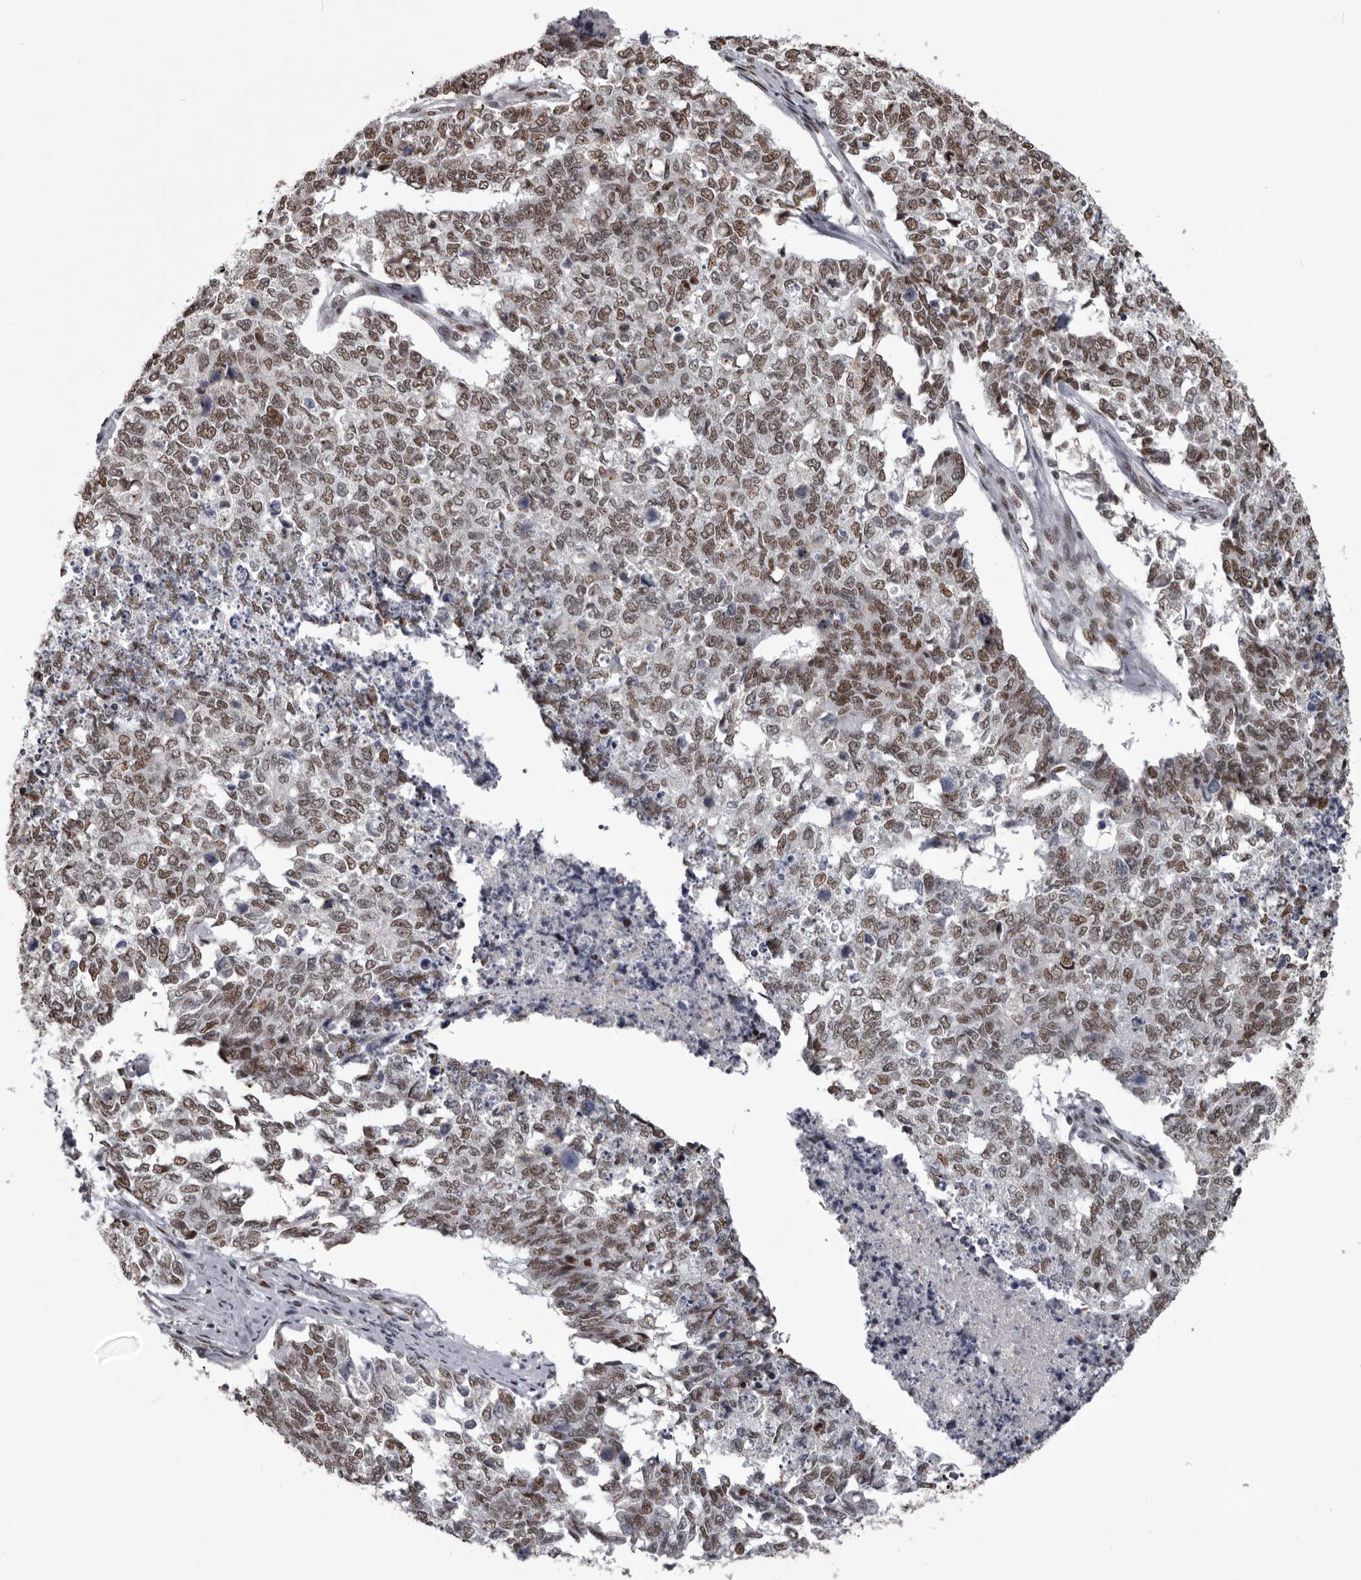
{"staining": {"intensity": "moderate", "quantity": ">75%", "location": "nuclear"}, "tissue": "cervical cancer", "cell_type": "Tumor cells", "image_type": "cancer", "snomed": [{"axis": "morphology", "description": "Squamous cell carcinoma, NOS"}, {"axis": "topography", "description": "Cervix"}], "caption": "Protein expression by IHC displays moderate nuclear positivity in about >75% of tumor cells in squamous cell carcinoma (cervical).", "gene": "NUMA1", "patient": {"sex": "female", "age": 63}}